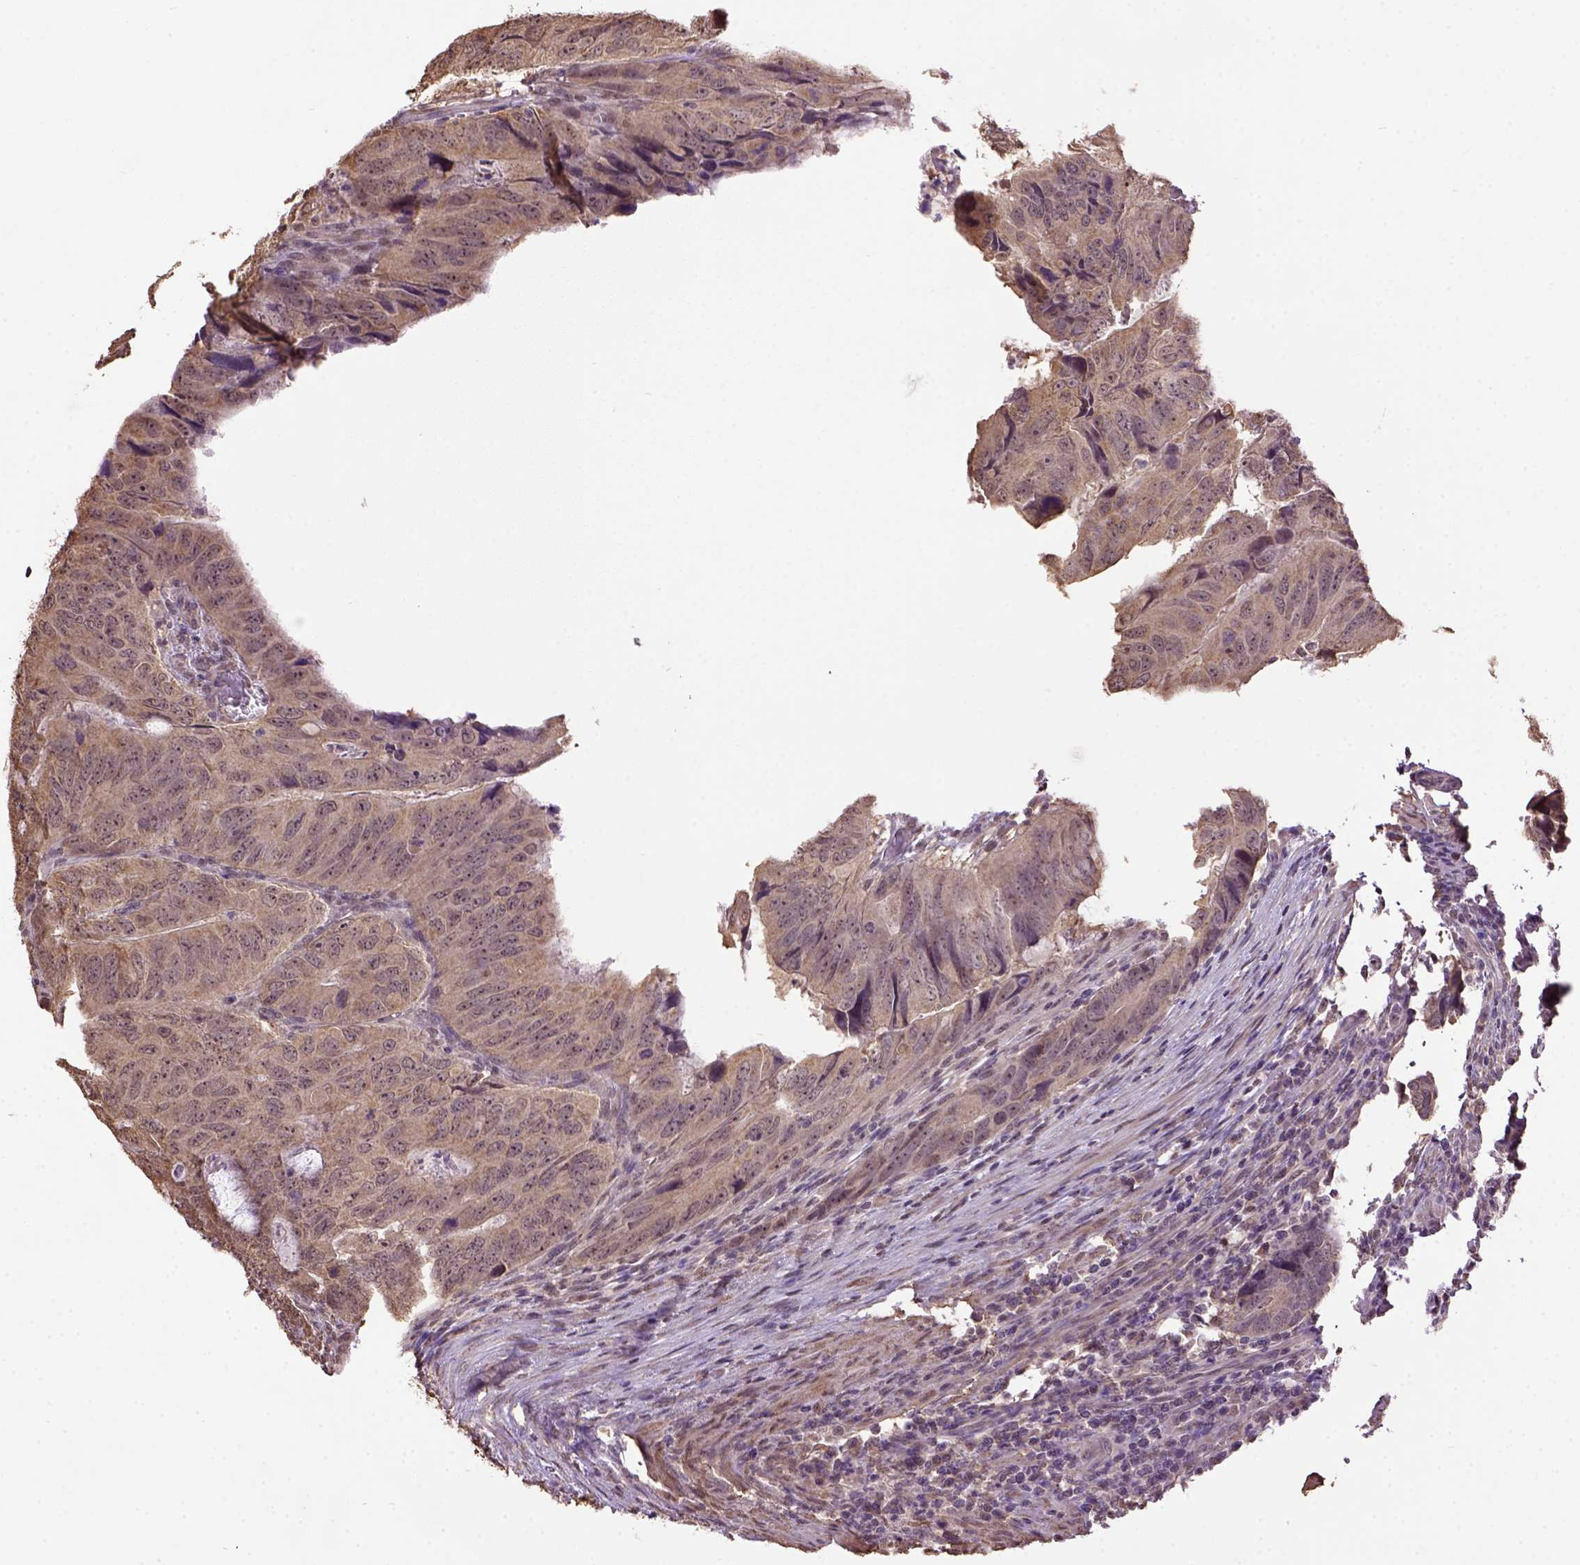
{"staining": {"intensity": "weak", "quantity": ">75%", "location": "cytoplasmic/membranous"}, "tissue": "colorectal cancer", "cell_type": "Tumor cells", "image_type": "cancer", "snomed": [{"axis": "morphology", "description": "Adenocarcinoma, NOS"}, {"axis": "topography", "description": "Colon"}], "caption": "Immunohistochemistry staining of colorectal adenocarcinoma, which shows low levels of weak cytoplasmic/membranous positivity in approximately >75% of tumor cells indicating weak cytoplasmic/membranous protein staining. The staining was performed using DAB (3,3'-diaminobenzidine) (brown) for protein detection and nuclei were counterstained in hematoxylin (blue).", "gene": "WDR17", "patient": {"sex": "male", "age": 79}}